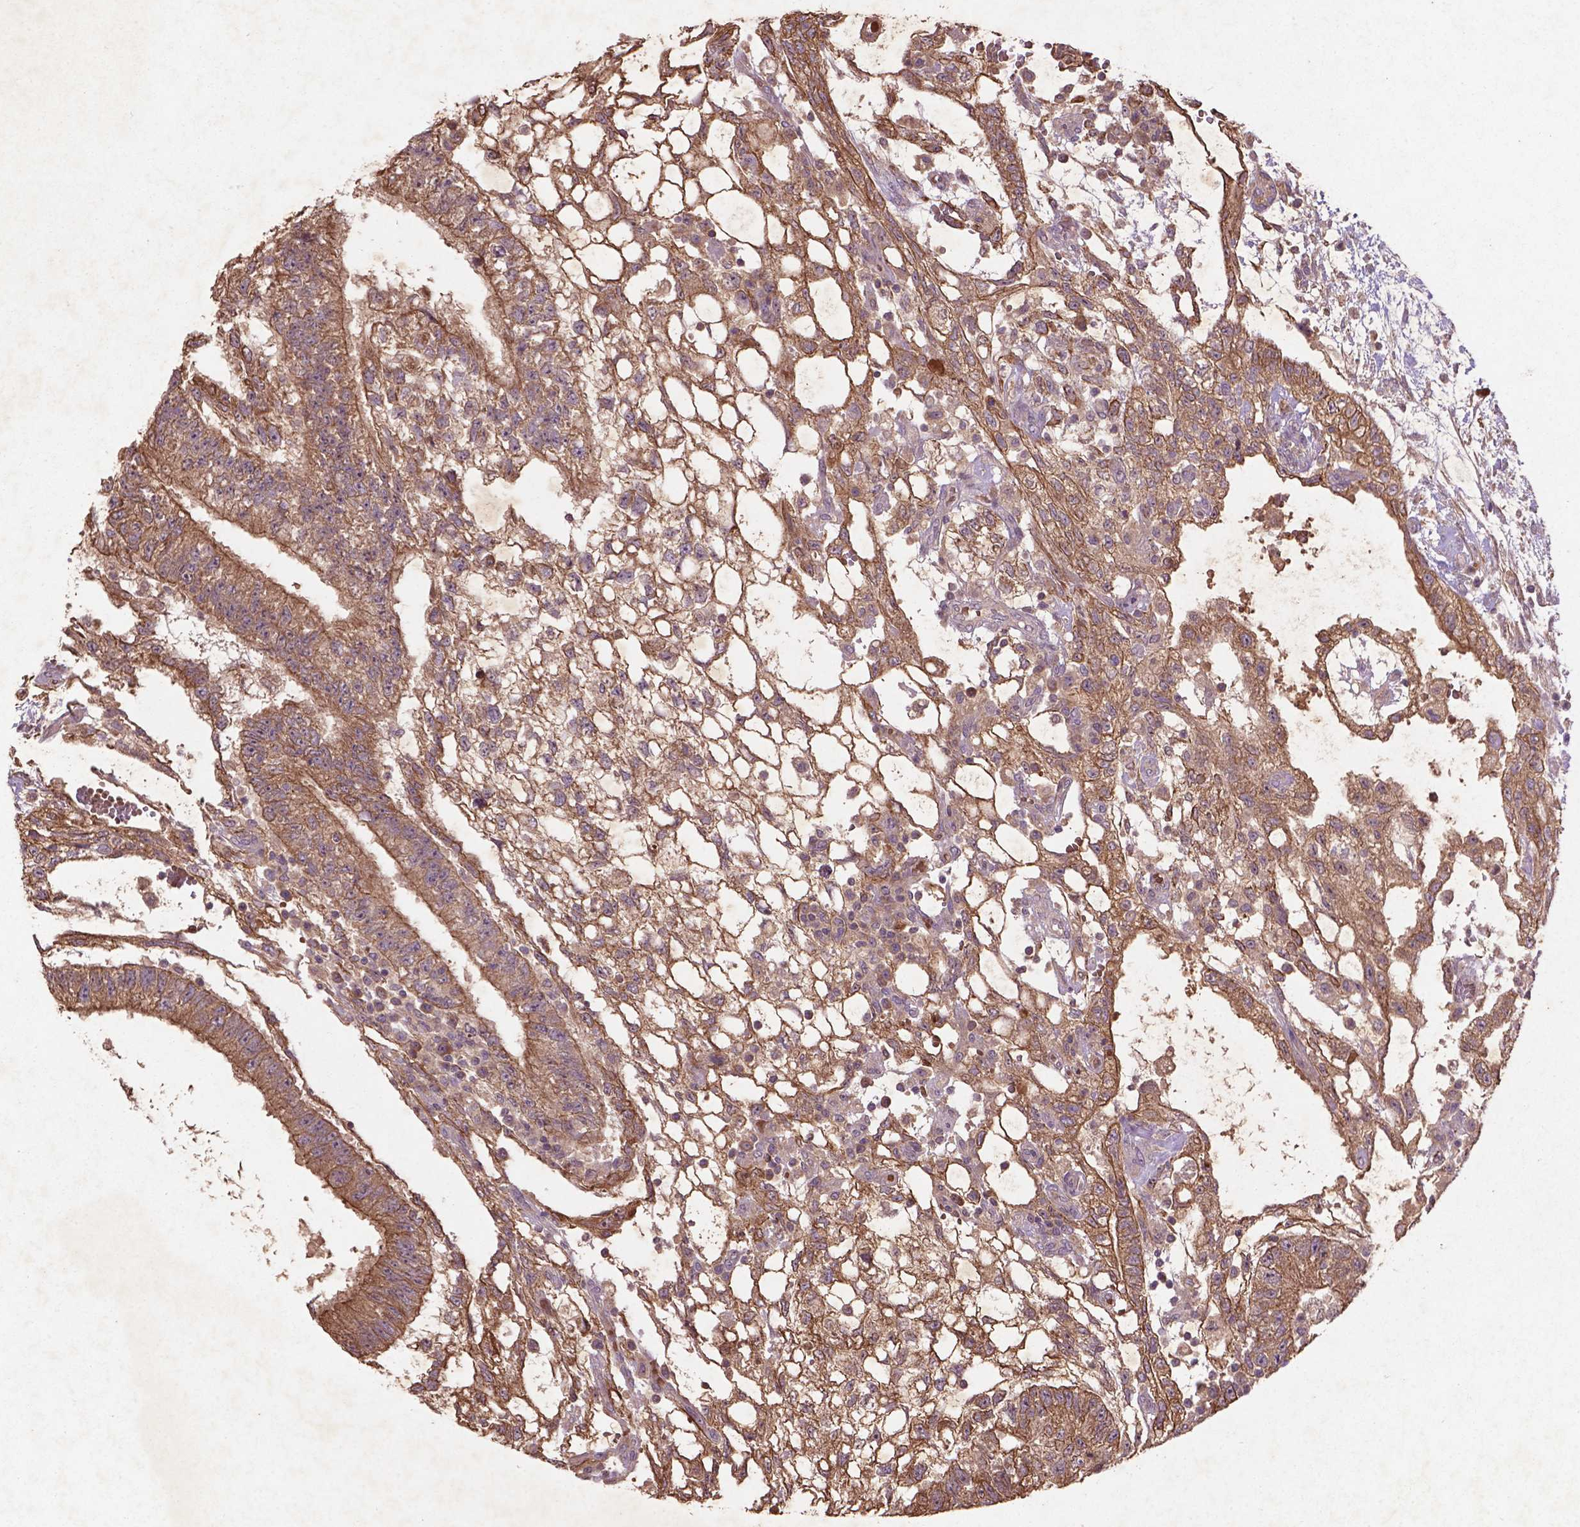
{"staining": {"intensity": "moderate", "quantity": ">75%", "location": "cytoplasmic/membranous"}, "tissue": "testis cancer", "cell_type": "Tumor cells", "image_type": "cancer", "snomed": [{"axis": "morphology", "description": "Carcinoma, Embryonal, NOS"}, {"axis": "topography", "description": "Testis"}], "caption": "Immunohistochemical staining of human testis cancer (embryonal carcinoma) exhibits medium levels of moderate cytoplasmic/membranous expression in about >75% of tumor cells.", "gene": "COQ2", "patient": {"sex": "male", "age": 32}}